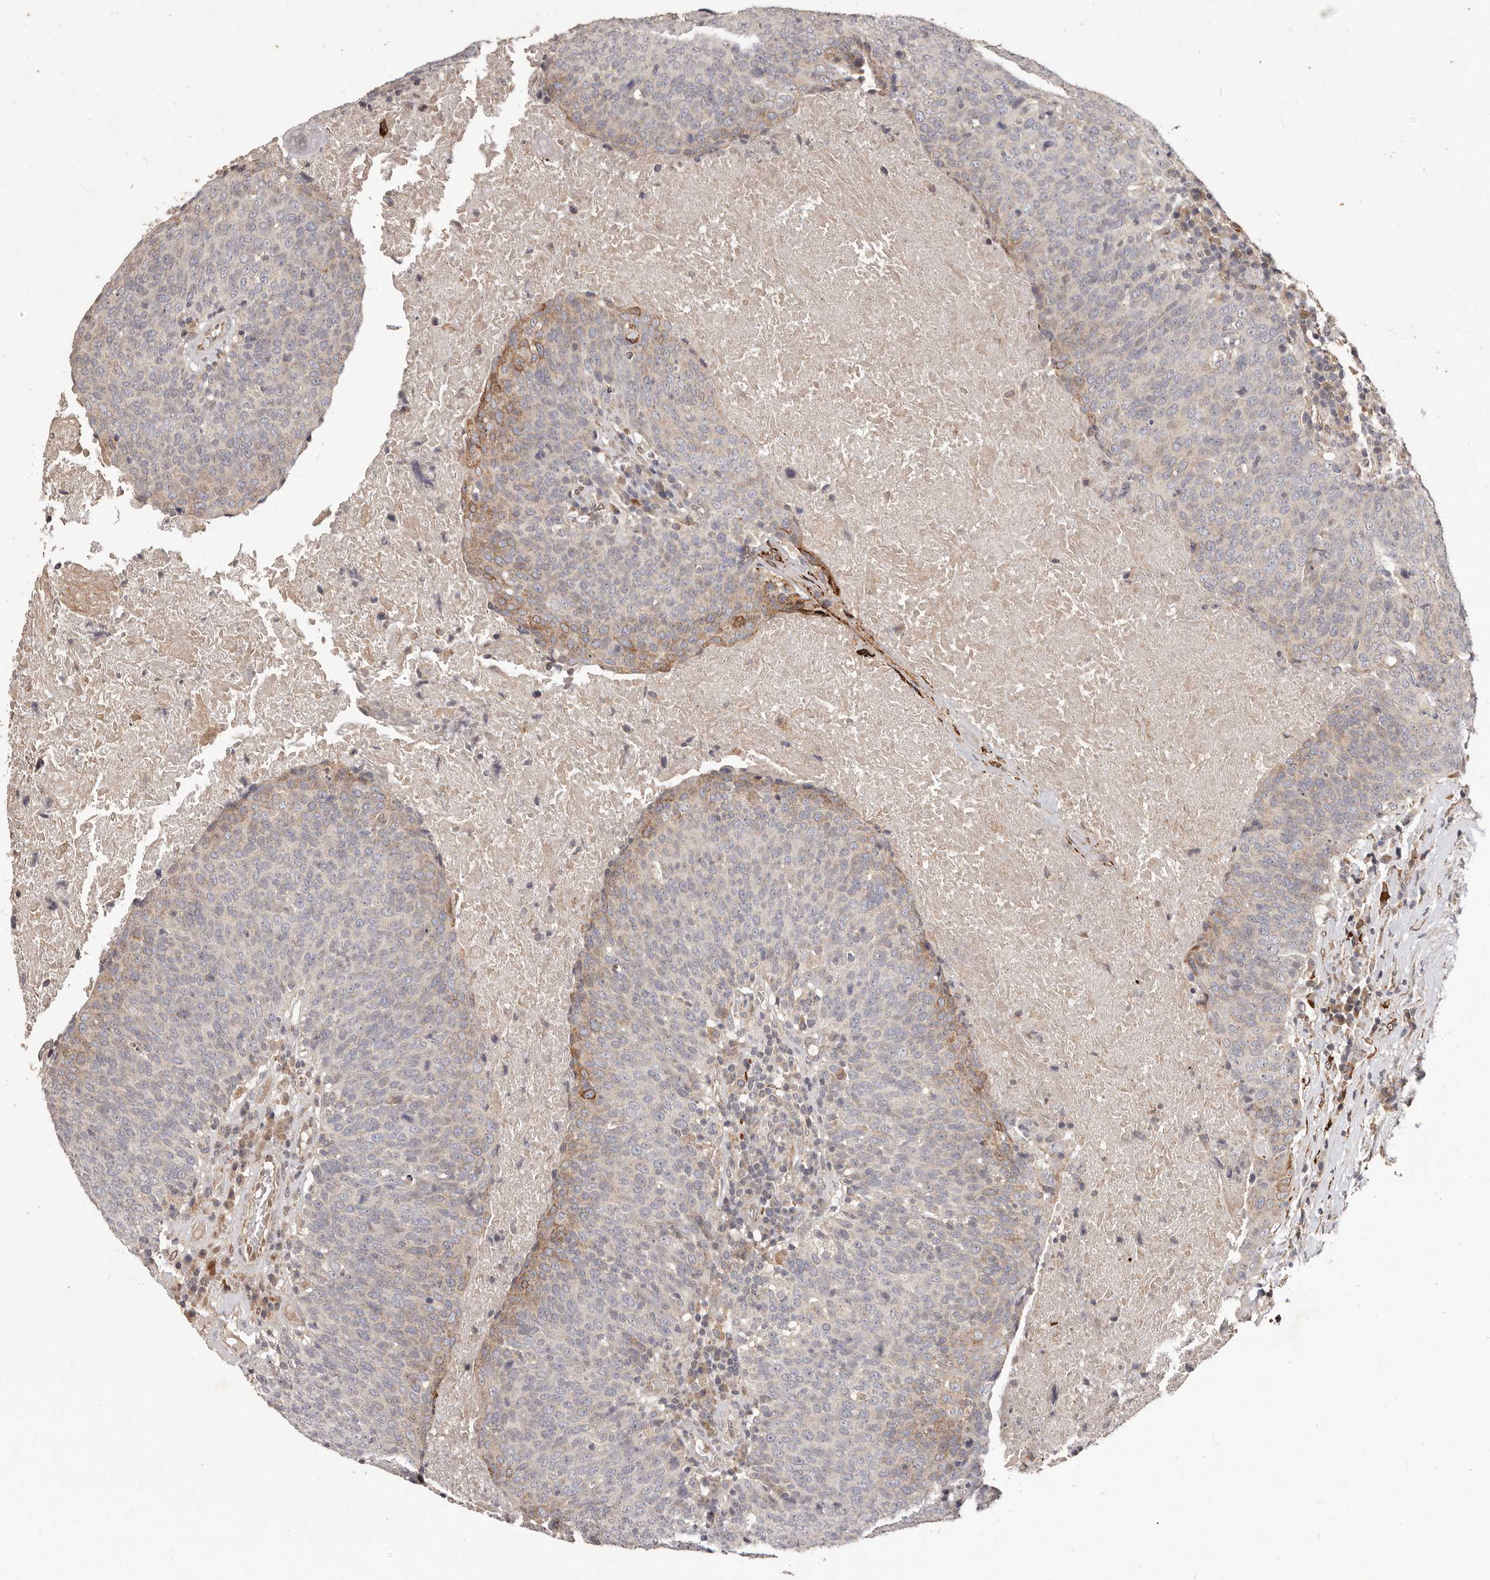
{"staining": {"intensity": "moderate", "quantity": "<25%", "location": "cytoplasmic/membranous"}, "tissue": "head and neck cancer", "cell_type": "Tumor cells", "image_type": "cancer", "snomed": [{"axis": "morphology", "description": "Squamous cell carcinoma, NOS"}, {"axis": "morphology", "description": "Squamous cell carcinoma, metastatic, NOS"}, {"axis": "topography", "description": "Lymph node"}, {"axis": "topography", "description": "Head-Neck"}], "caption": "Immunohistochemistry (IHC) of head and neck squamous cell carcinoma exhibits low levels of moderate cytoplasmic/membranous expression in about <25% of tumor cells.", "gene": "PLOD2", "patient": {"sex": "male", "age": 62}}